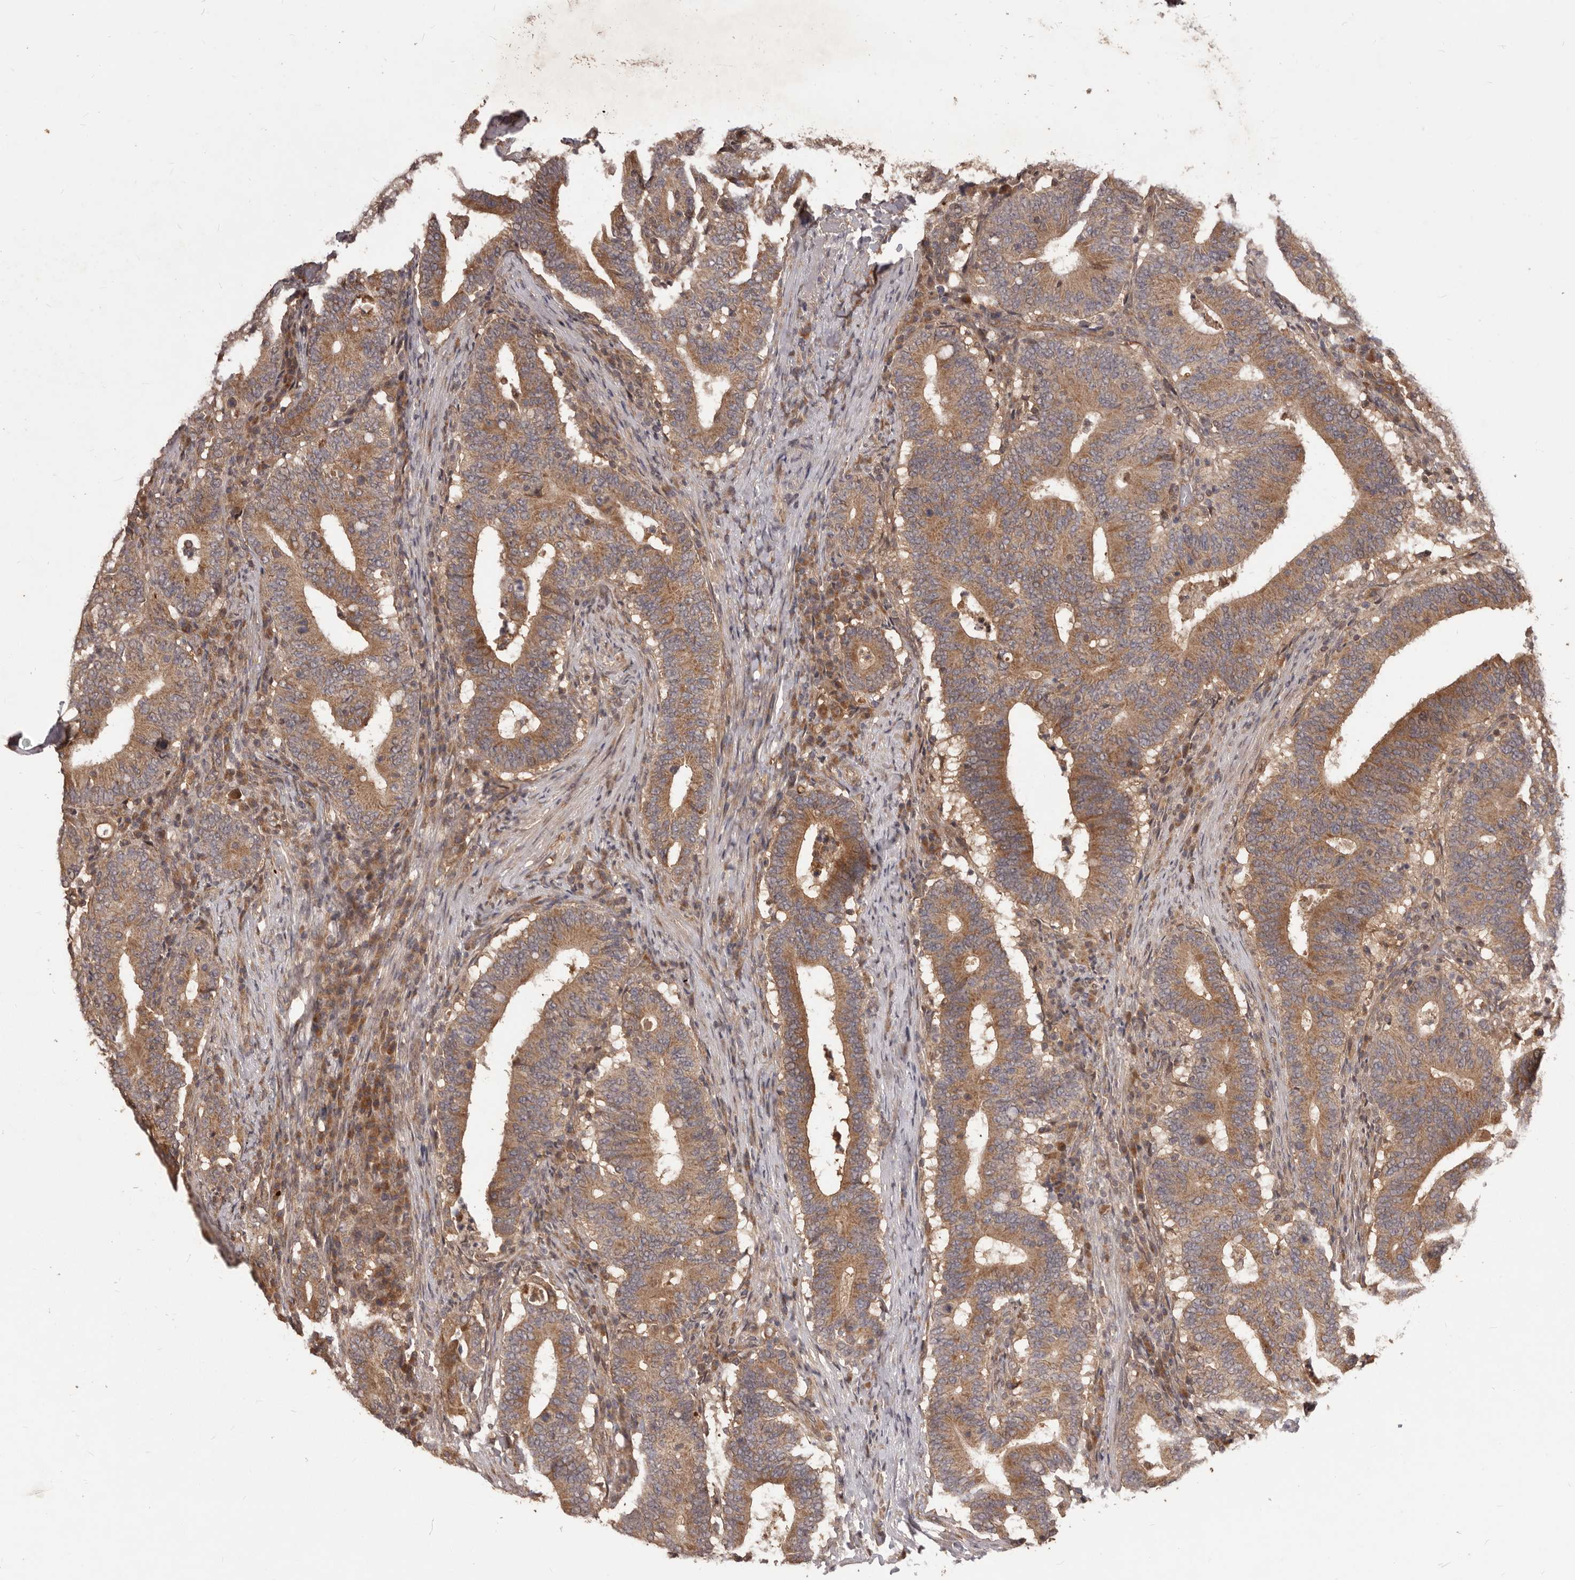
{"staining": {"intensity": "moderate", "quantity": ">75%", "location": "cytoplasmic/membranous"}, "tissue": "colorectal cancer", "cell_type": "Tumor cells", "image_type": "cancer", "snomed": [{"axis": "morphology", "description": "Adenocarcinoma, NOS"}, {"axis": "topography", "description": "Colon"}], "caption": "Tumor cells reveal medium levels of moderate cytoplasmic/membranous staining in approximately >75% of cells in colorectal adenocarcinoma.", "gene": "MTO1", "patient": {"sex": "female", "age": 66}}